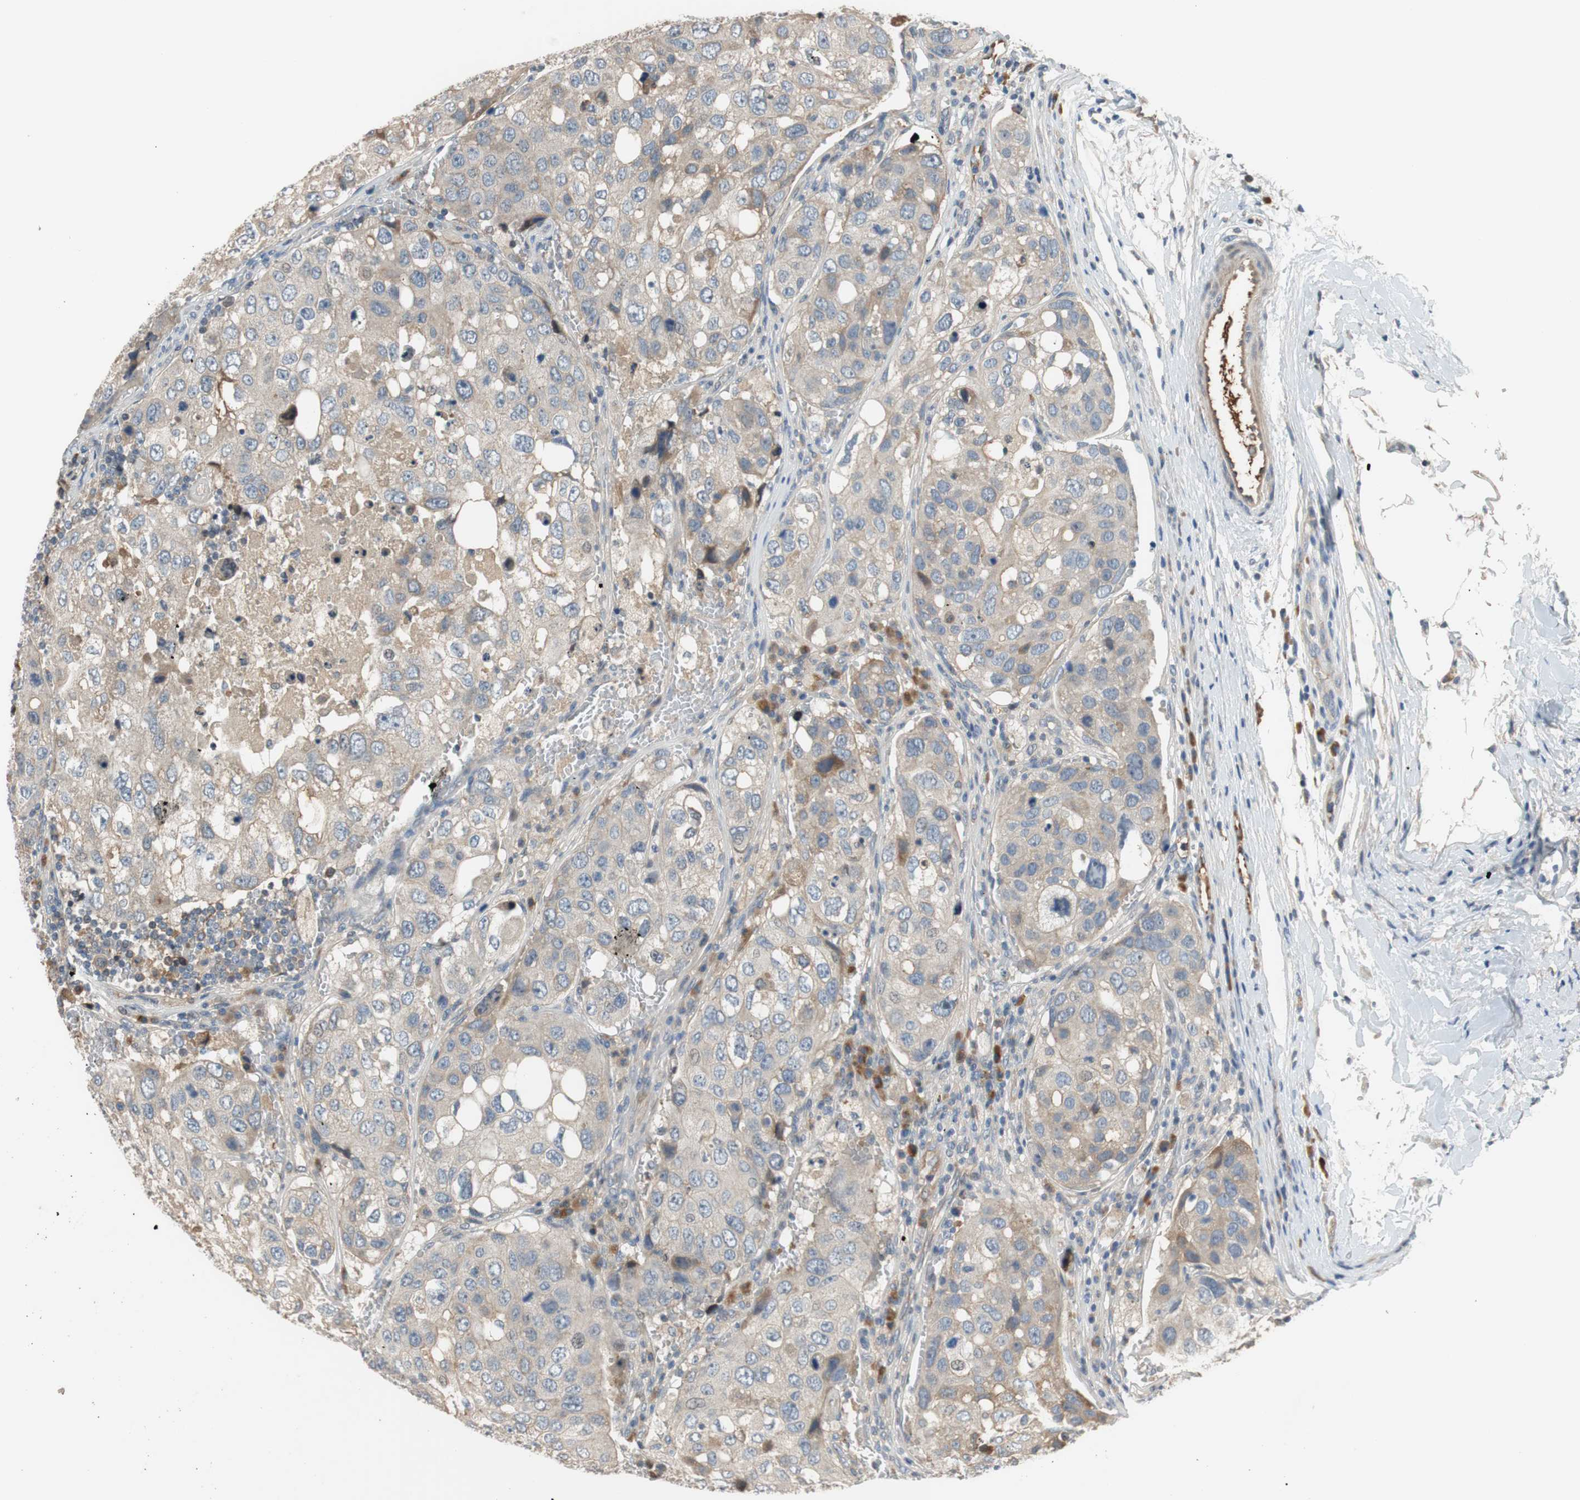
{"staining": {"intensity": "weak", "quantity": ">75%", "location": "cytoplasmic/membranous"}, "tissue": "urothelial cancer", "cell_type": "Tumor cells", "image_type": "cancer", "snomed": [{"axis": "morphology", "description": "Urothelial carcinoma, High grade"}, {"axis": "topography", "description": "Lymph node"}, {"axis": "topography", "description": "Urinary bladder"}], "caption": "Immunohistochemistry (IHC) of urothelial cancer displays low levels of weak cytoplasmic/membranous positivity in approximately >75% of tumor cells. (Brightfield microscopy of DAB IHC at high magnification).", "gene": "C4A", "patient": {"sex": "male", "age": 51}}